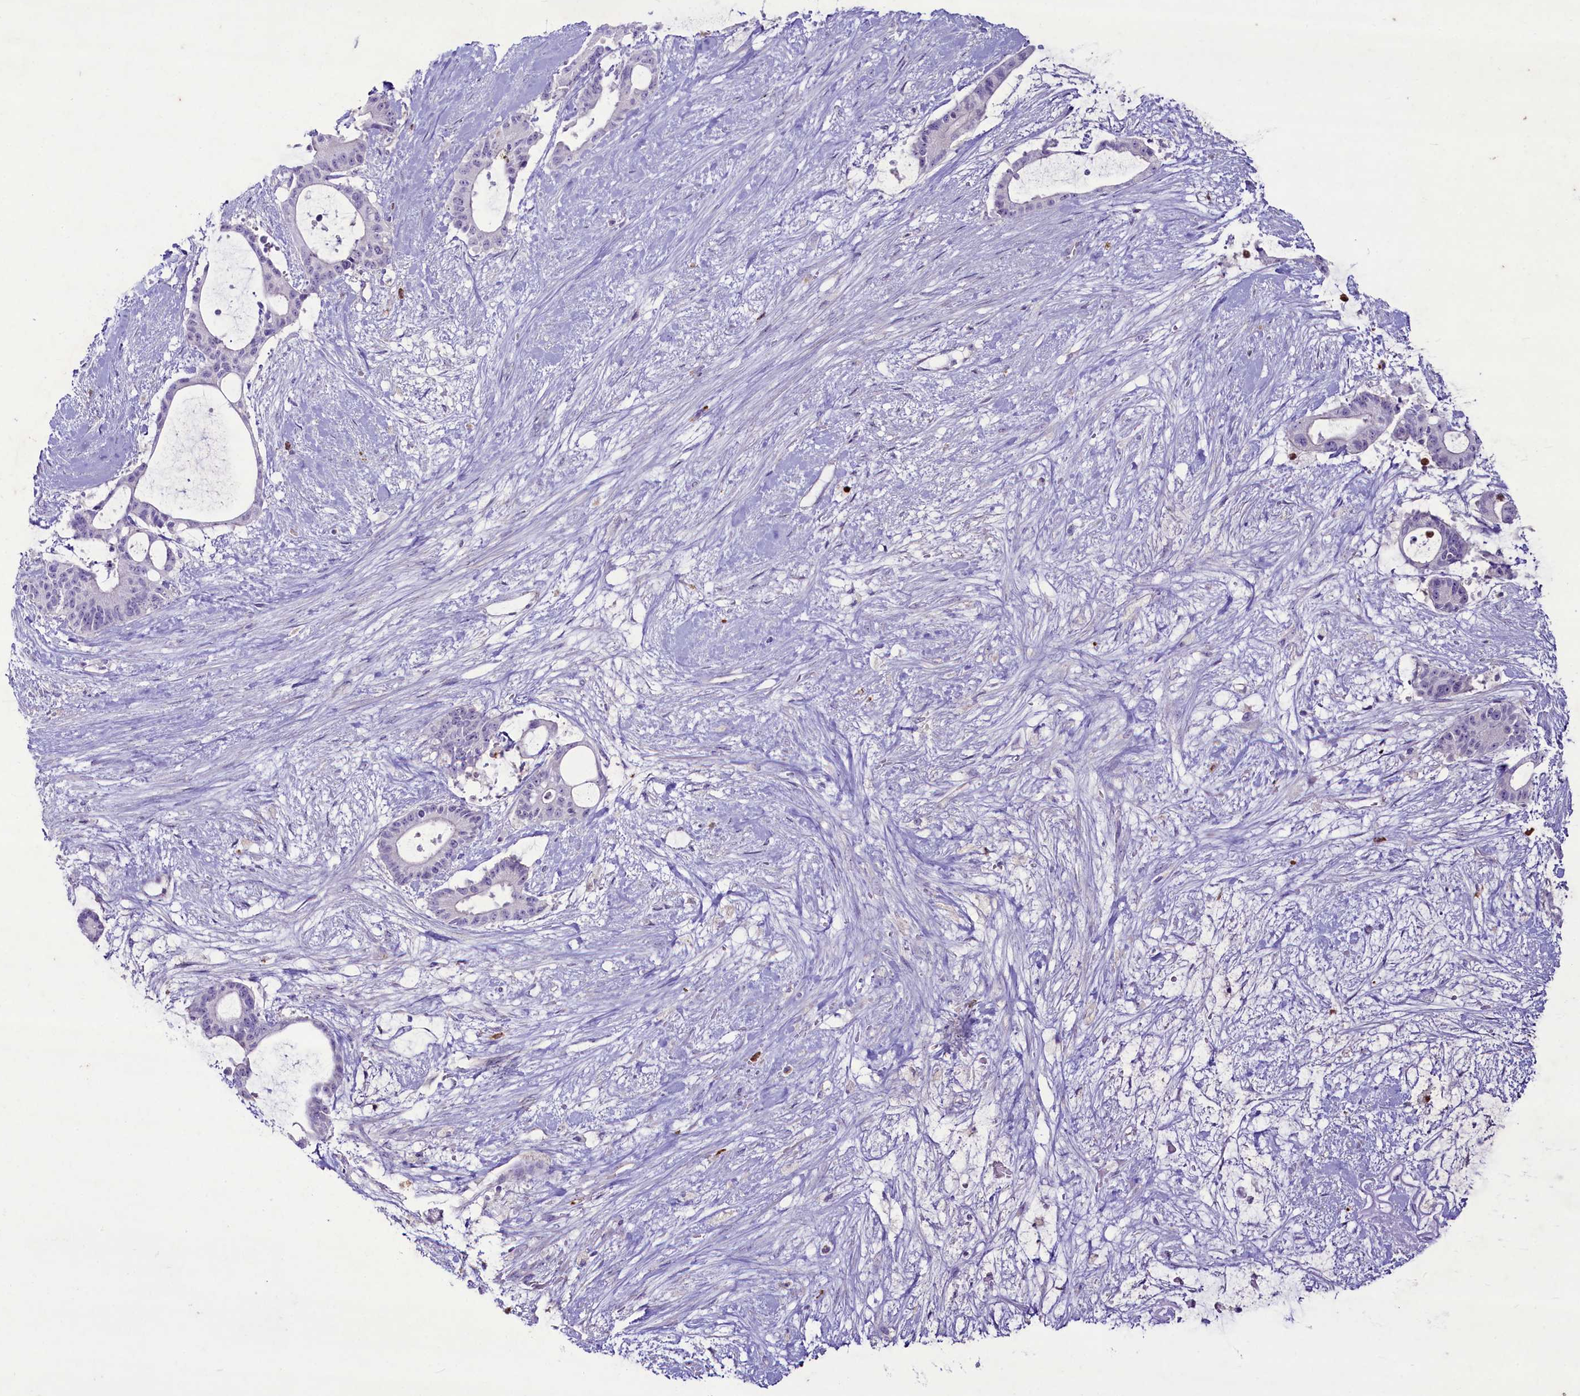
{"staining": {"intensity": "negative", "quantity": "none", "location": "none"}, "tissue": "liver cancer", "cell_type": "Tumor cells", "image_type": "cancer", "snomed": [{"axis": "morphology", "description": "Normal tissue, NOS"}, {"axis": "morphology", "description": "Cholangiocarcinoma"}, {"axis": "topography", "description": "Liver"}, {"axis": "topography", "description": "Peripheral nerve tissue"}], "caption": "Liver cancer stained for a protein using immunohistochemistry displays no expression tumor cells.", "gene": "FAM209B", "patient": {"sex": "female", "age": 73}}